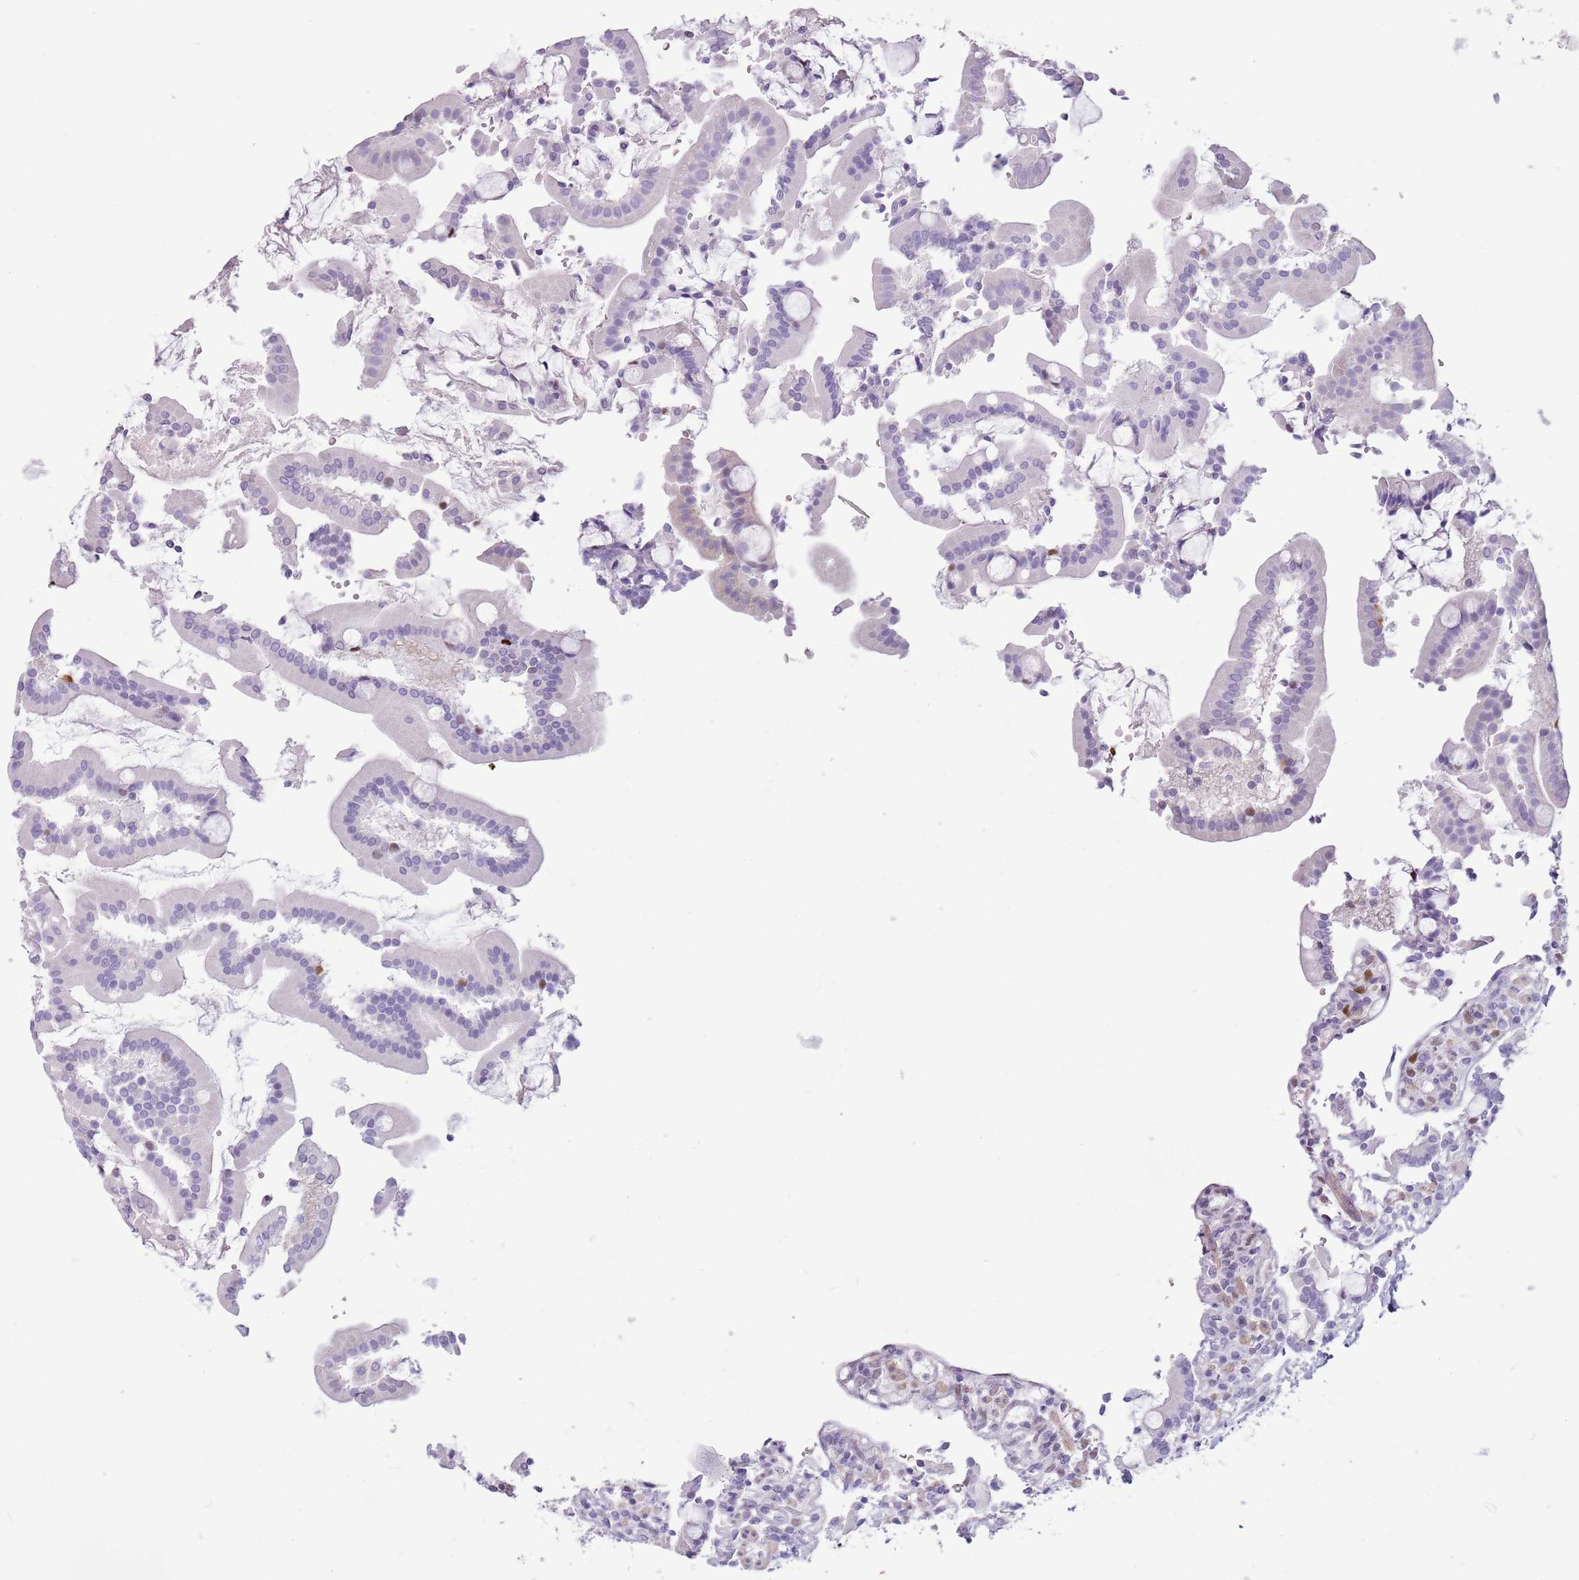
{"staining": {"intensity": "negative", "quantity": "none", "location": "none"}, "tissue": "duodenum", "cell_type": "Glandular cells", "image_type": "normal", "snomed": [{"axis": "morphology", "description": "Normal tissue, NOS"}, {"axis": "topography", "description": "Duodenum"}], "caption": "A high-resolution histopathology image shows IHC staining of benign duodenum, which exhibits no significant expression in glandular cells. Nuclei are stained in blue.", "gene": "SLC7A14", "patient": {"sex": "male", "age": 55}}